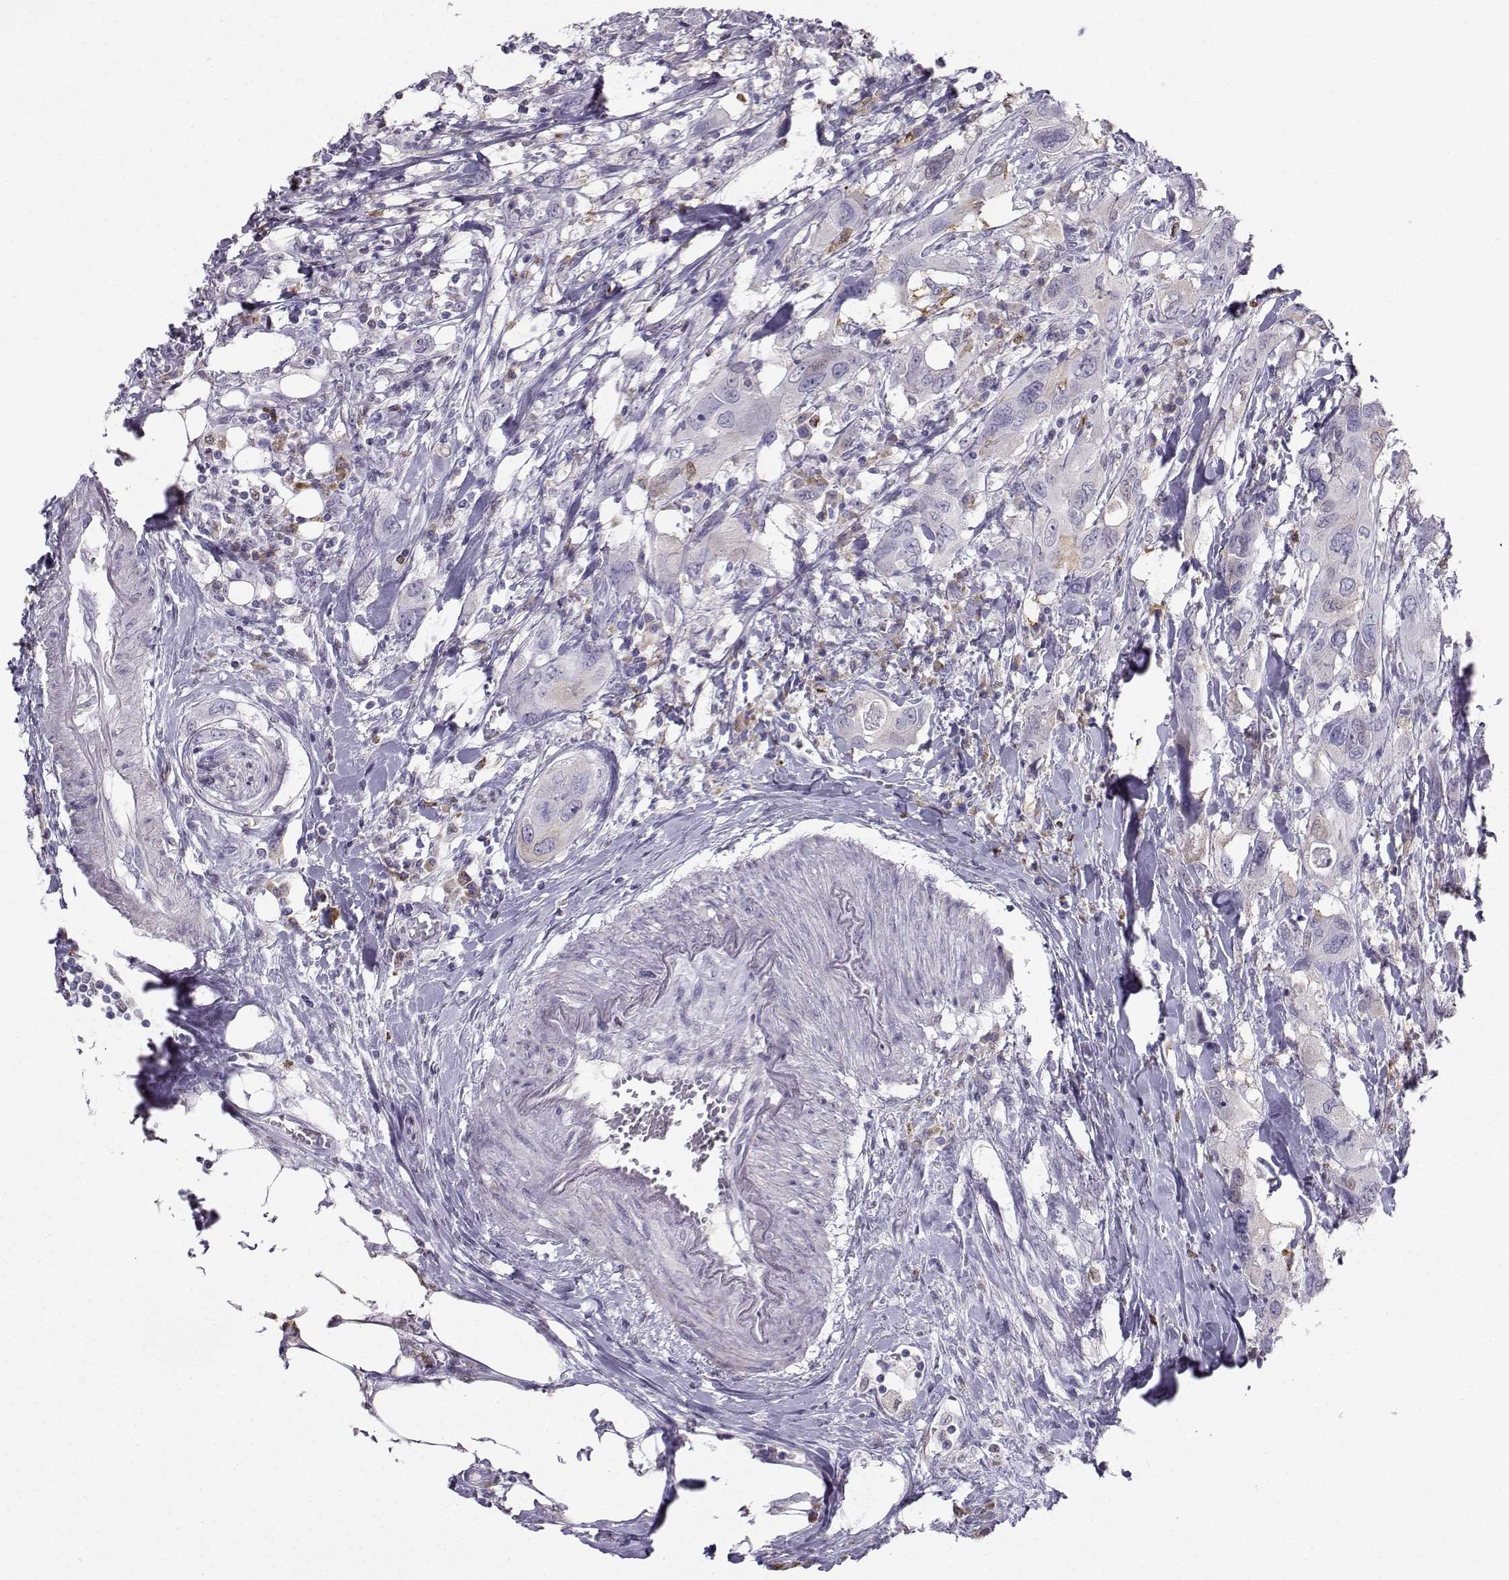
{"staining": {"intensity": "negative", "quantity": "none", "location": "none"}, "tissue": "urothelial cancer", "cell_type": "Tumor cells", "image_type": "cancer", "snomed": [{"axis": "morphology", "description": "Urothelial carcinoma, NOS"}, {"axis": "morphology", "description": "Urothelial carcinoma, High grade"}, {"axis": "topography", "description": "Urinary bladder"}], "caption": "Tumor cells show no significant positivity in urothelial cancer.", "gene": "DCLK3", "patient": {"sex": "male", "age": 63}}